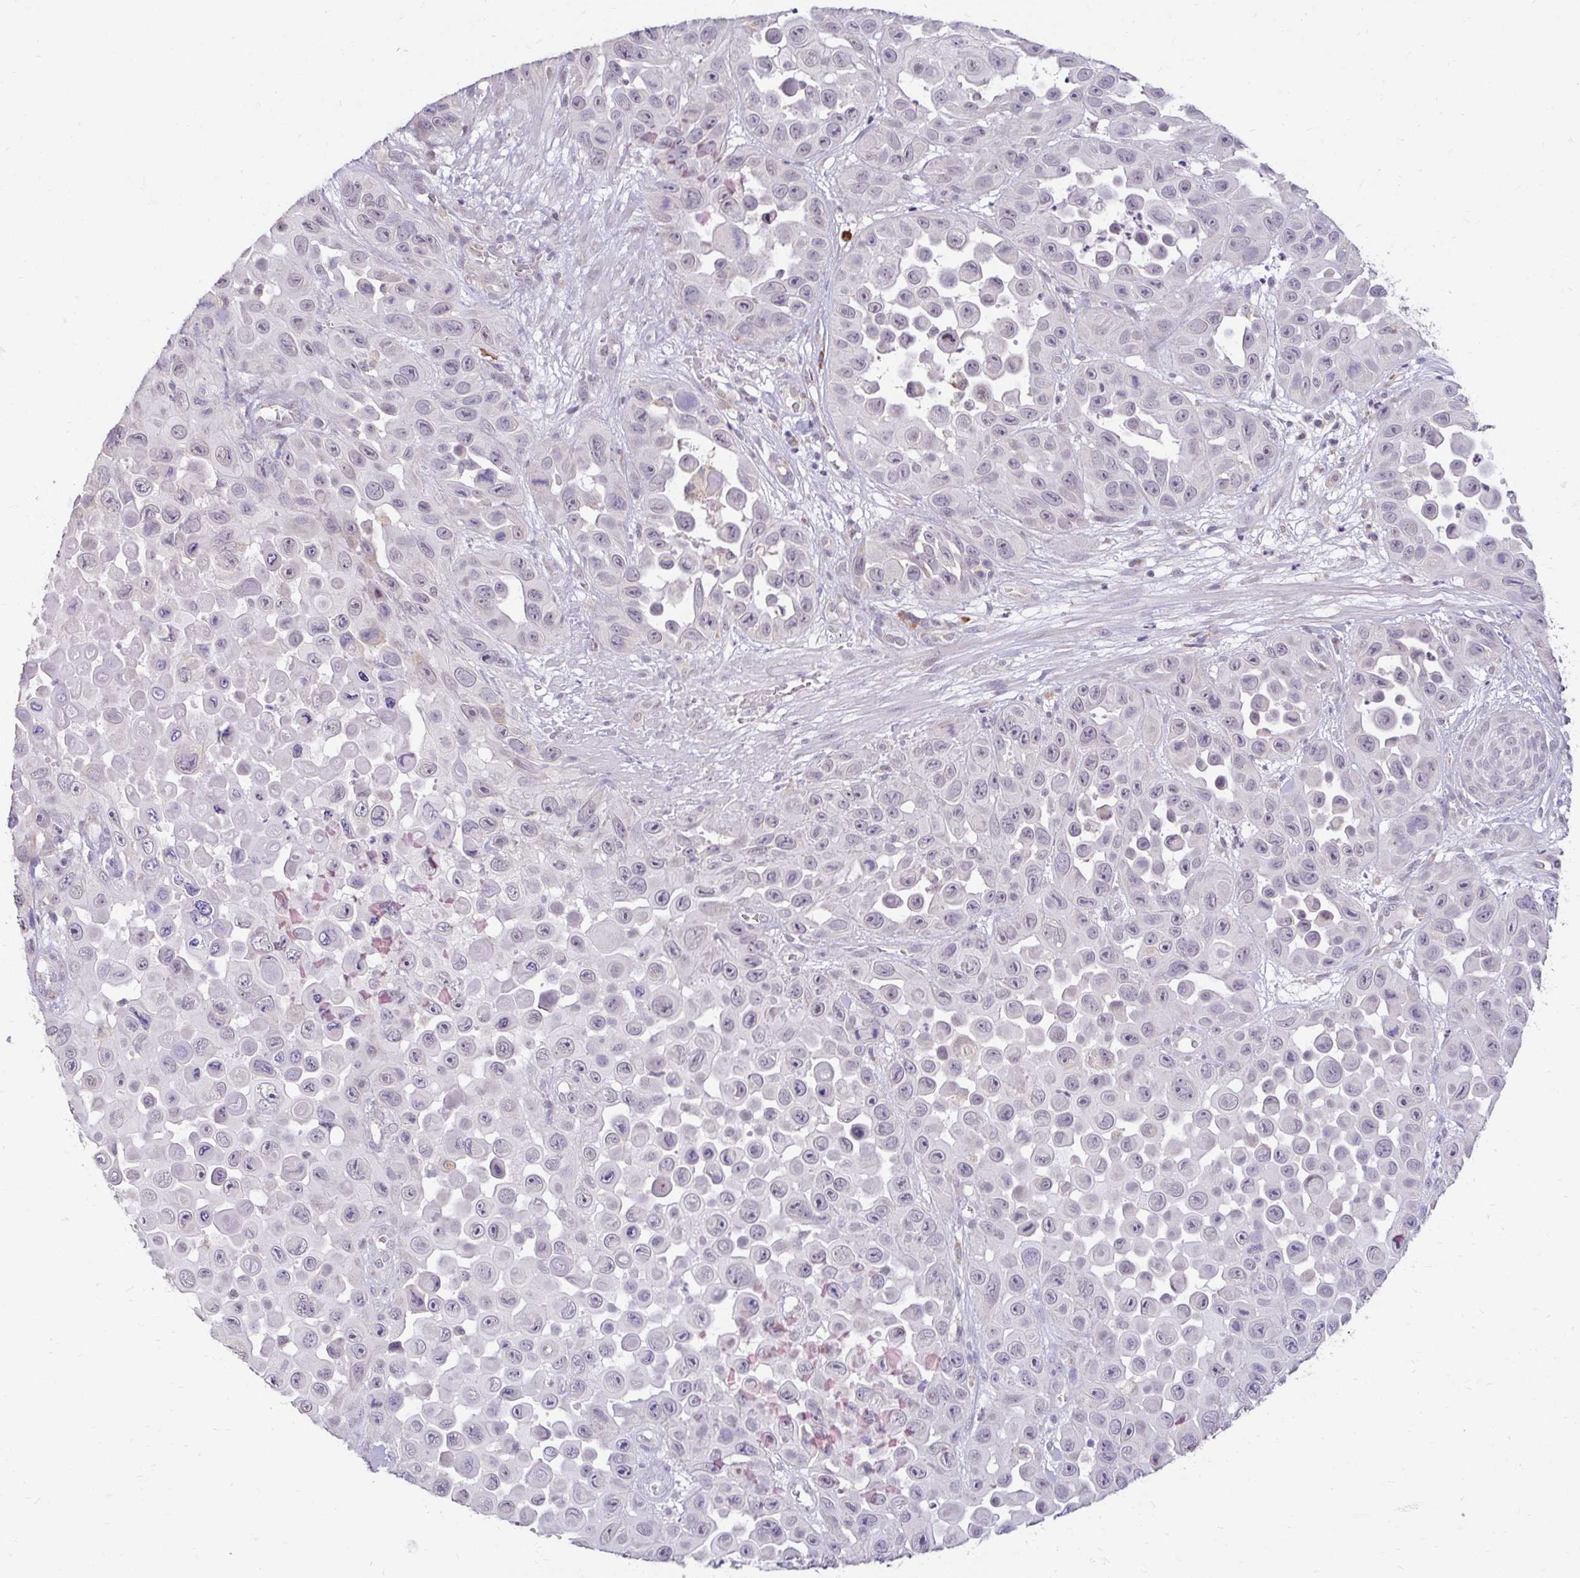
{"staining": {"intensity": "negative", "quantity": "none", "location": "none"}, "tissue": "skin cancer", "cell_type": "Tumor cells", "image_type": "cancer", "snomed": [{"axis": "morphology", "description": "Squamous cell carcinoma, NOS"}, {"axis": "topography", "description": "Skin"}], "caption": "Immunohistochemical staining of human skin squamous cell carcinoma shows no significant staining in tumor cells.", "gene": "DDN", "patient": {"sex": "male", "age": 81}}